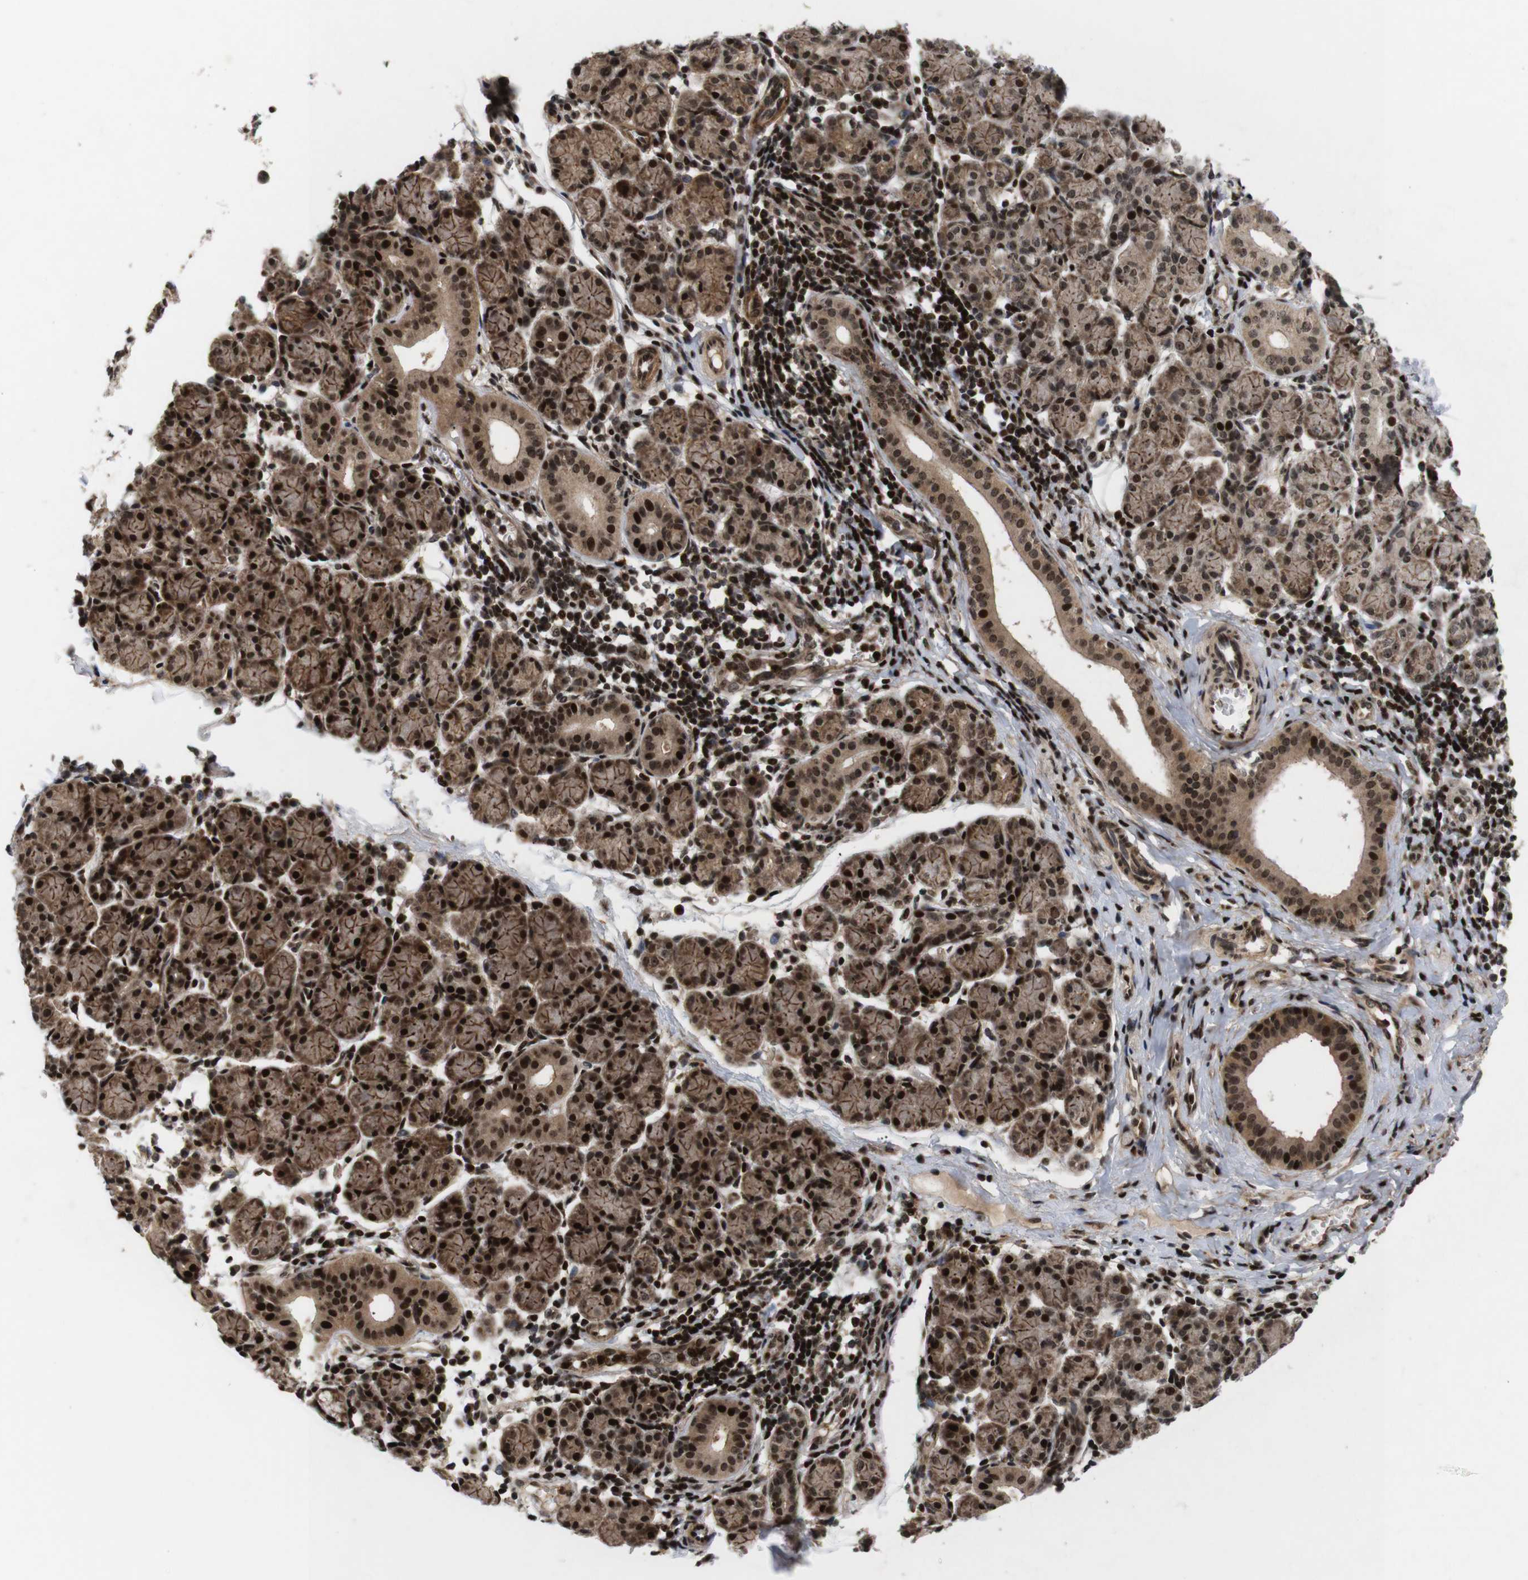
{"staining": {"intensity": "strong", "quantity": ">75%", "location": "cytoplasmic/membranous,nuclear"}, "tissue": "salivary gland", "cell_type": "Glandular cells", "image_type": "normal", "snomed": [{"axis": "morphology", "description": "Normal tissue, NOS"}, {"axis": "morphology", "description": "Inflammation, NOS"}, {"axis": "topography", "description": "Lymph node"}, {"axis": "topography", "description": "Salivary gland"}], "caption": "Protein analysis of unremarkable salivary gland shows strong cytoplasmic/membranous,nuclear expression in about >75% of glandular cells.", "gene": "KIF23", "patient": {"sex": "male", "age": 3}}